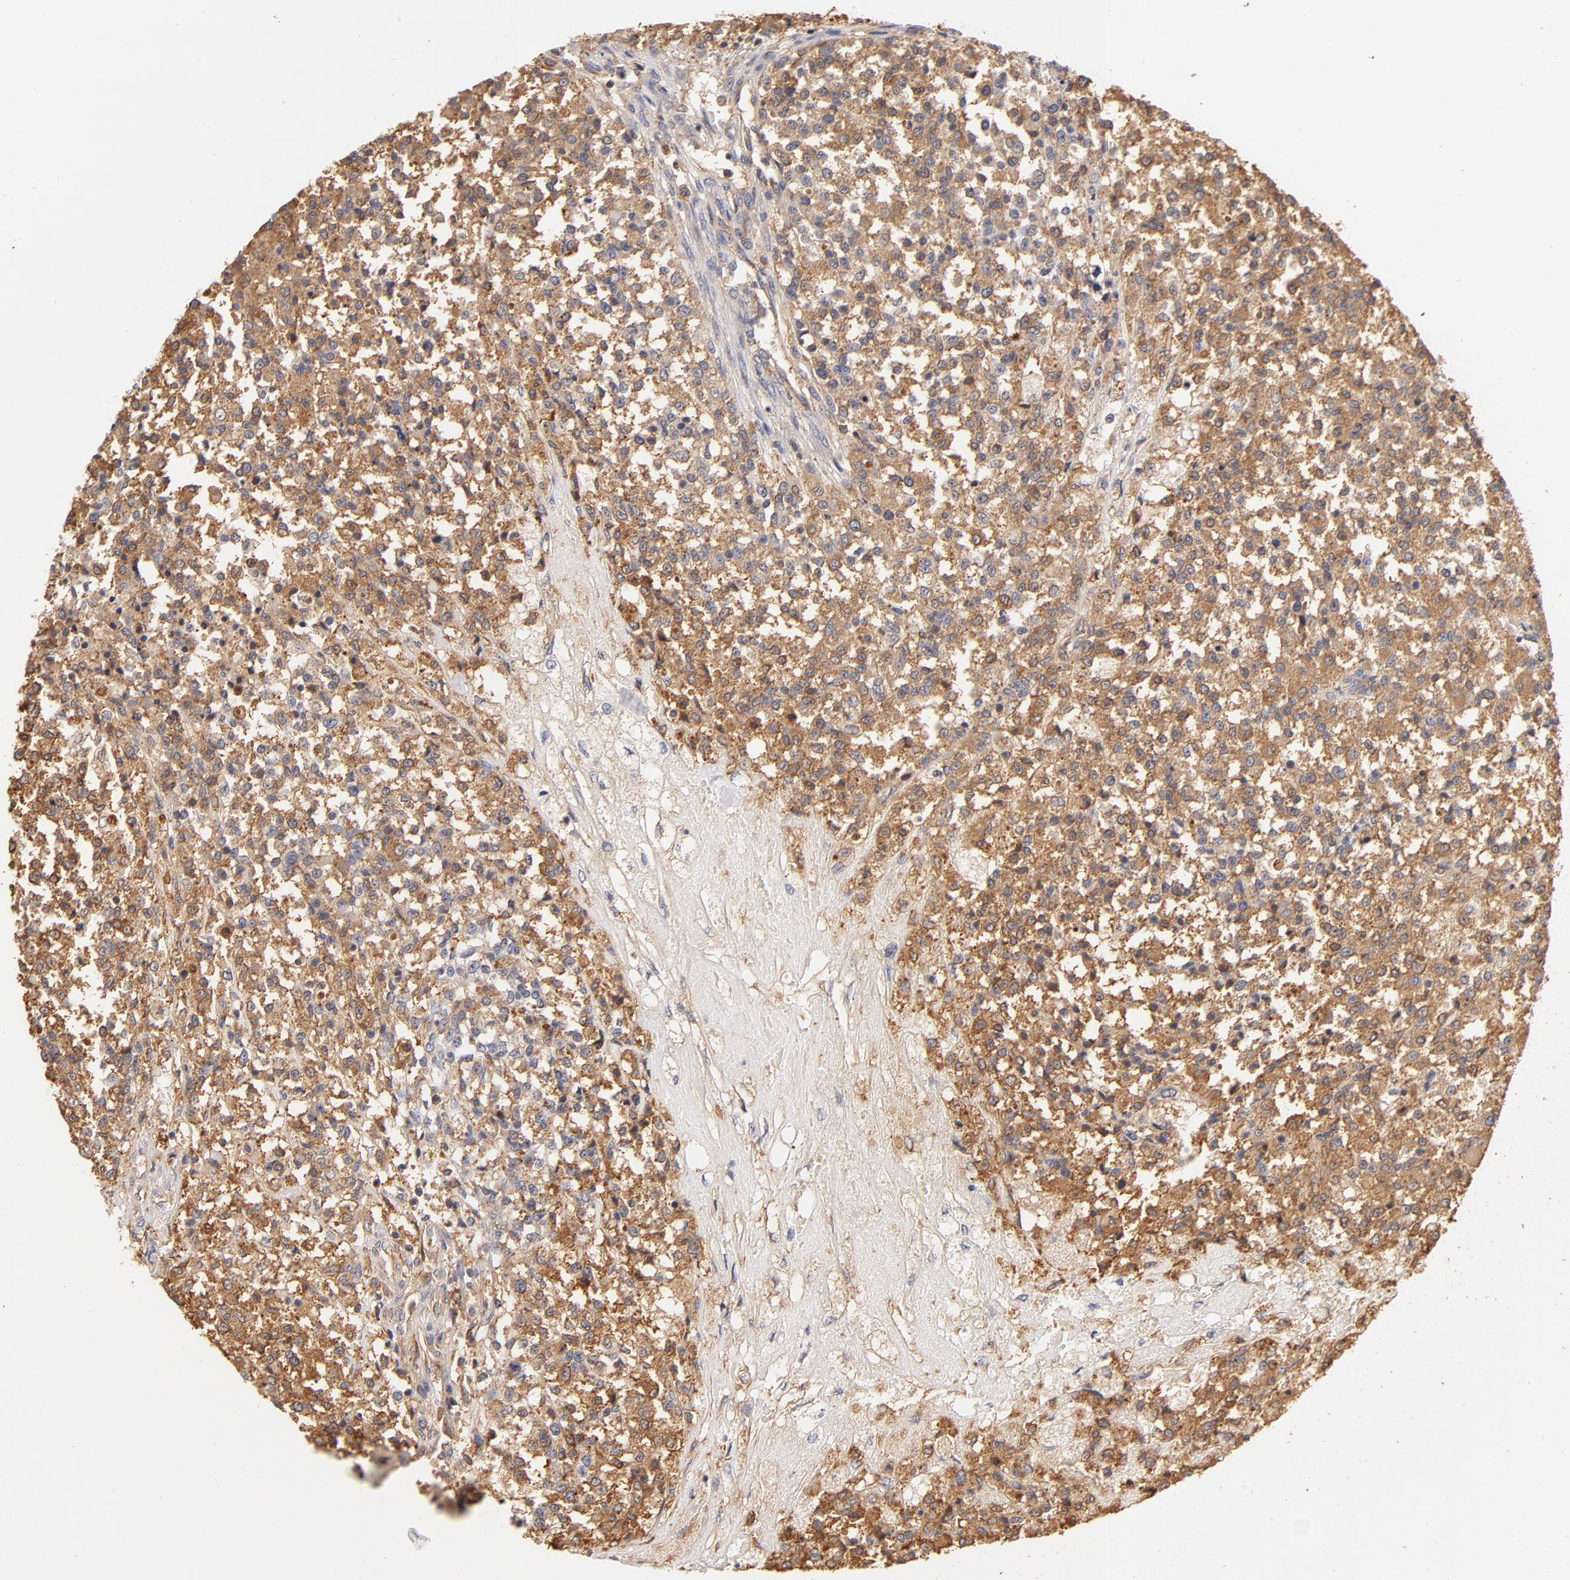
{"staining": {"intensity": "strong", "quantity": ">75%", "location": "cytoplasmic/membranous"}, "tissue": "testis cancer", "cell_type": "Tumor cells", "image_type": "cancer", "snomed": [{"axis": "morphology", "description": "Seminoma, NOS"}, {"axis": "topography", "description": "Testis"}], "caption": "Brown immunohistochemical staining in testis cancer (seminoma) exhibits strong cytoplasmic/membranous expression in approximately >75% of tumor cells.", "gene": "FCMR", "patient": {"sex": "male", "age": 59}}